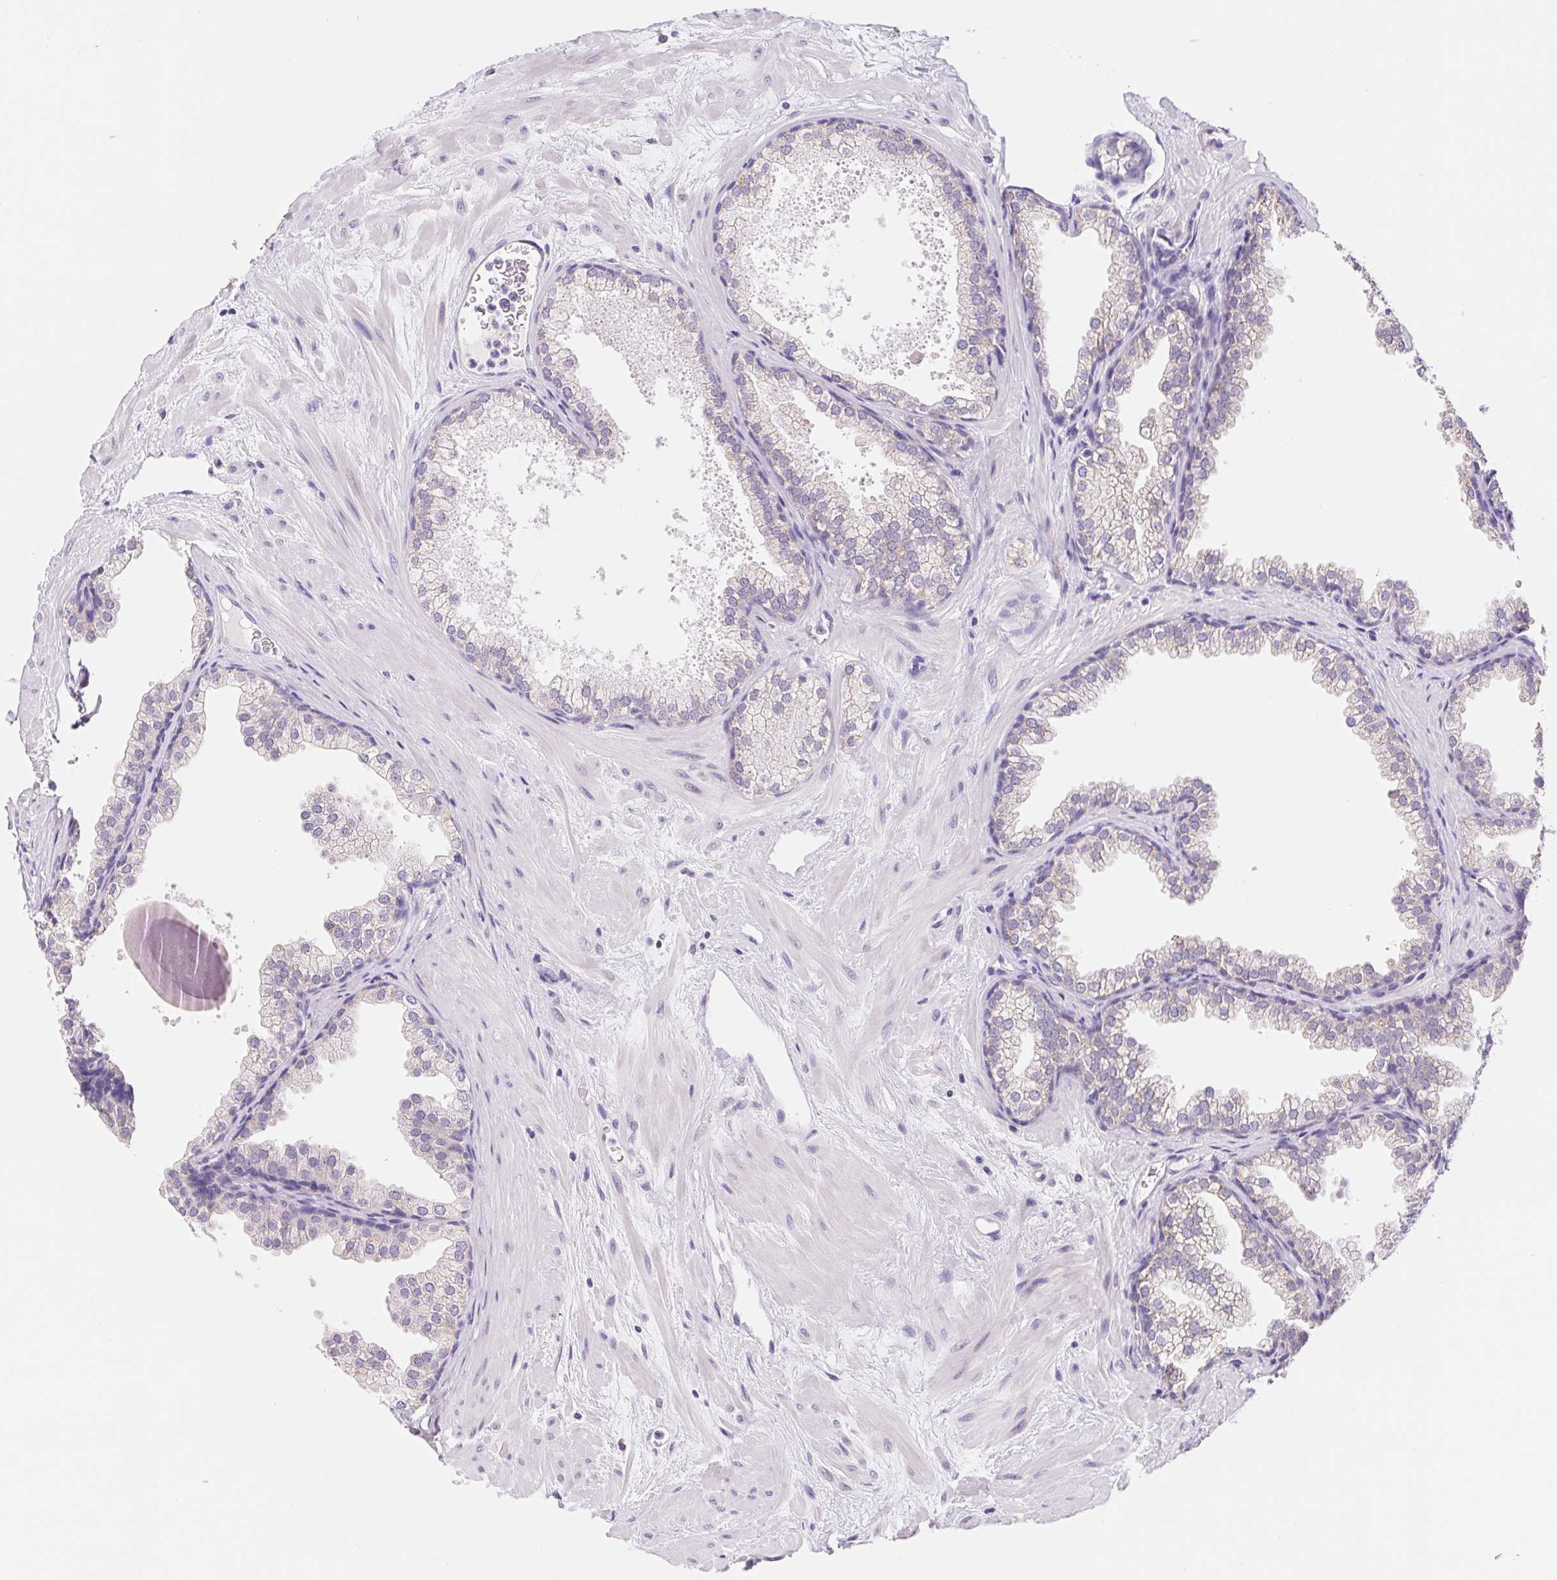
{"staining": {"intensity": "negative", "quantity": "none", "location": "none"}, "tissue": "prostate", "cell_type": "Glandular cells", "image_type": "normal", "snomed": [{"axis": "morphology", "description": "Normal tissue, NOS"}, {"axis": "topography", "description": "Prostate"}], "caption": "Immunohistochemistry (IHC) image of benign human prostate stained for a protein (brown), which reveals no positivity in glandular cells.", "gene": "FKBP6", "patient": {"sex": "male", "age": 37}}